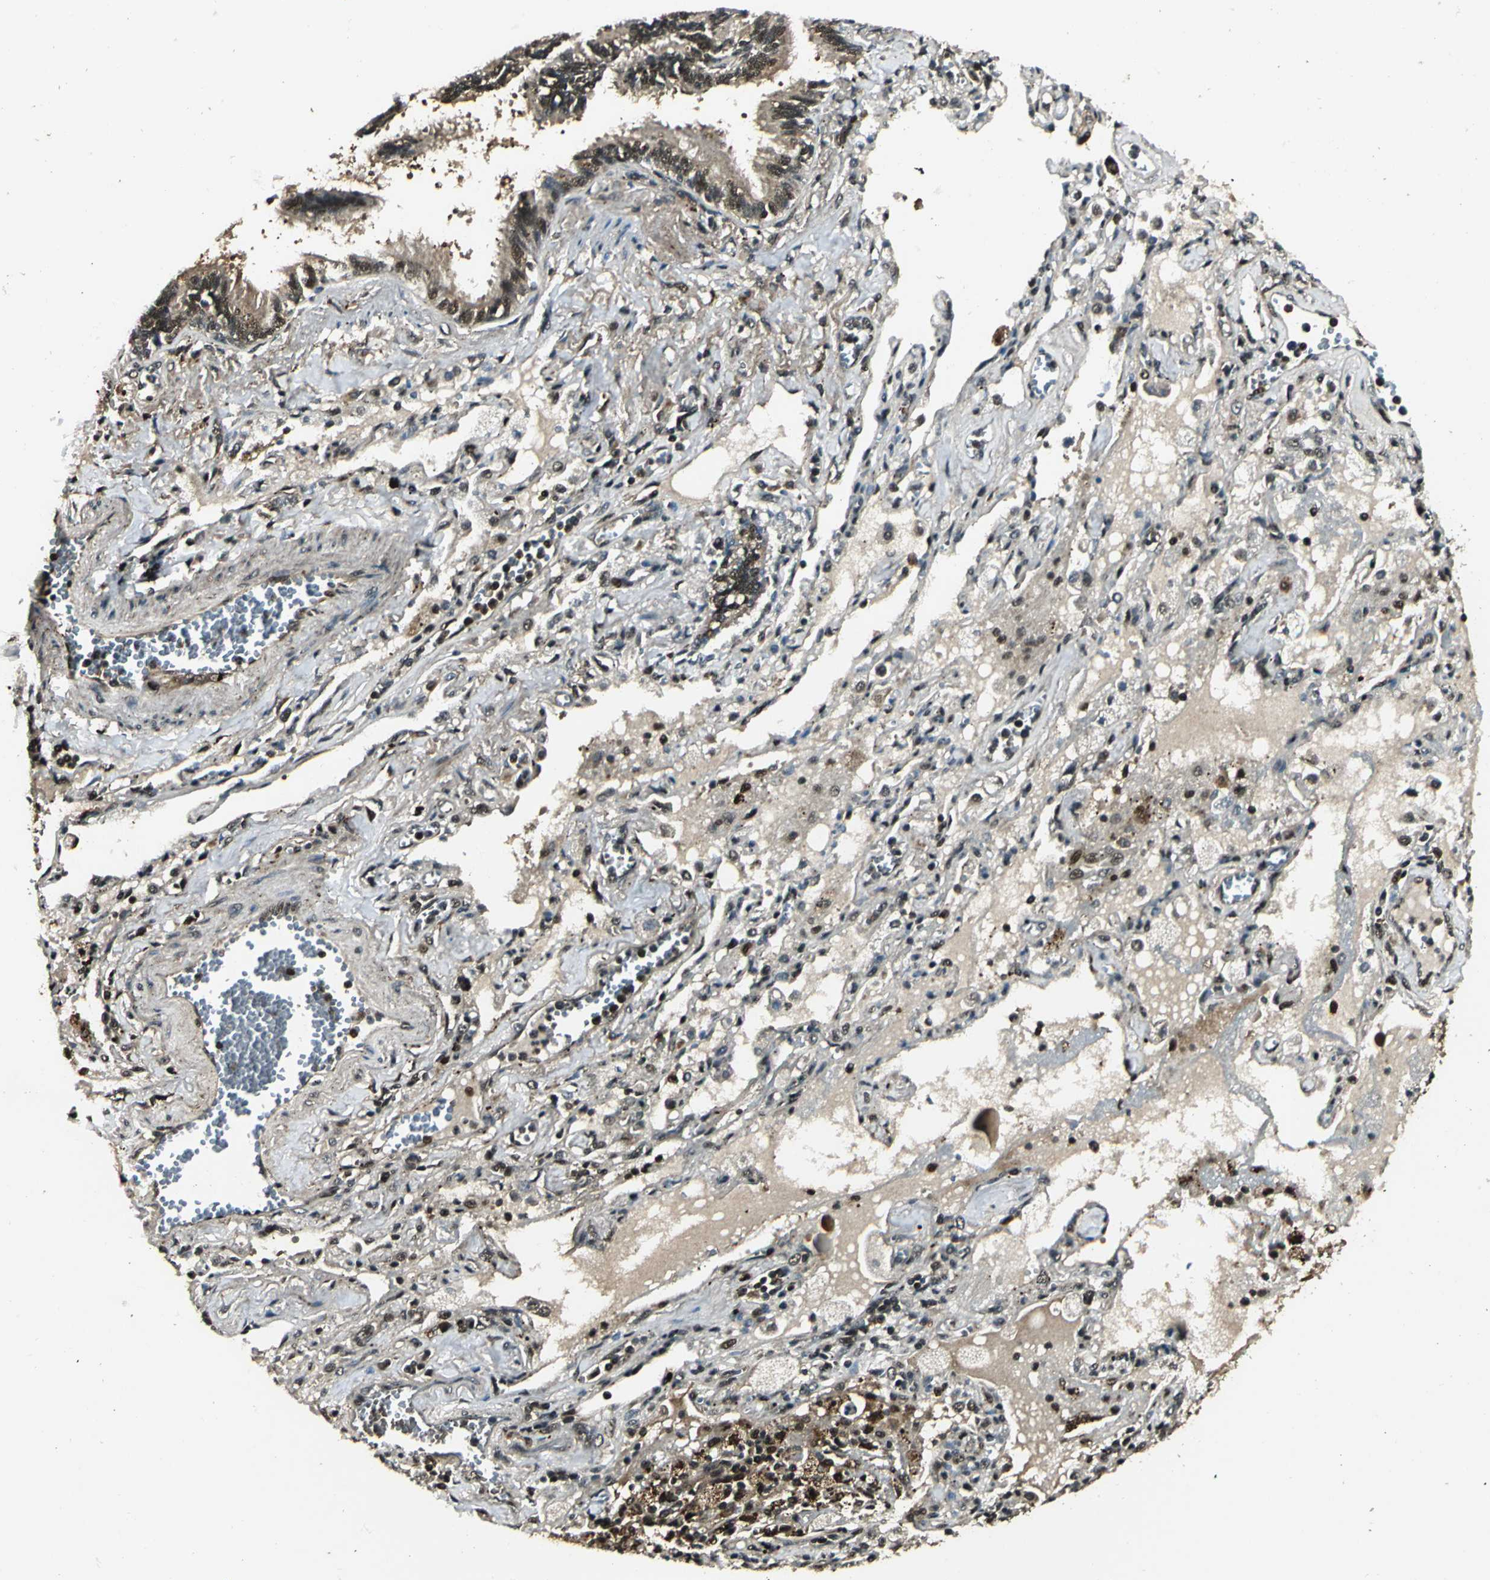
{"staining": {"intensity": "weak", "quantity": ">75%", "location": "cytoplasmic/membranous,nuclear"}, "tissue": "lung cancer", "cell_type": "Tumor cells", "image_type": "cancer", "snomed": [{"axis": "morphology", "description": "Squamous cell carcinoma, NOS"}, {"axis": "topography", "description": "Lung"}], "caption": "High-power microscopy captured an immunohistochemistry histopathology image of lung cancer, revealing weak cytoplasmic/membranous and nuclear staining in about >75% of tumor cells. The staining was performed using DAB, with brown indicating positive protein expression. Nuclei are stained blue with hematoxylin.", "gene": "PPP1R13L", "patient": {"sex": "female", "age": 76}}